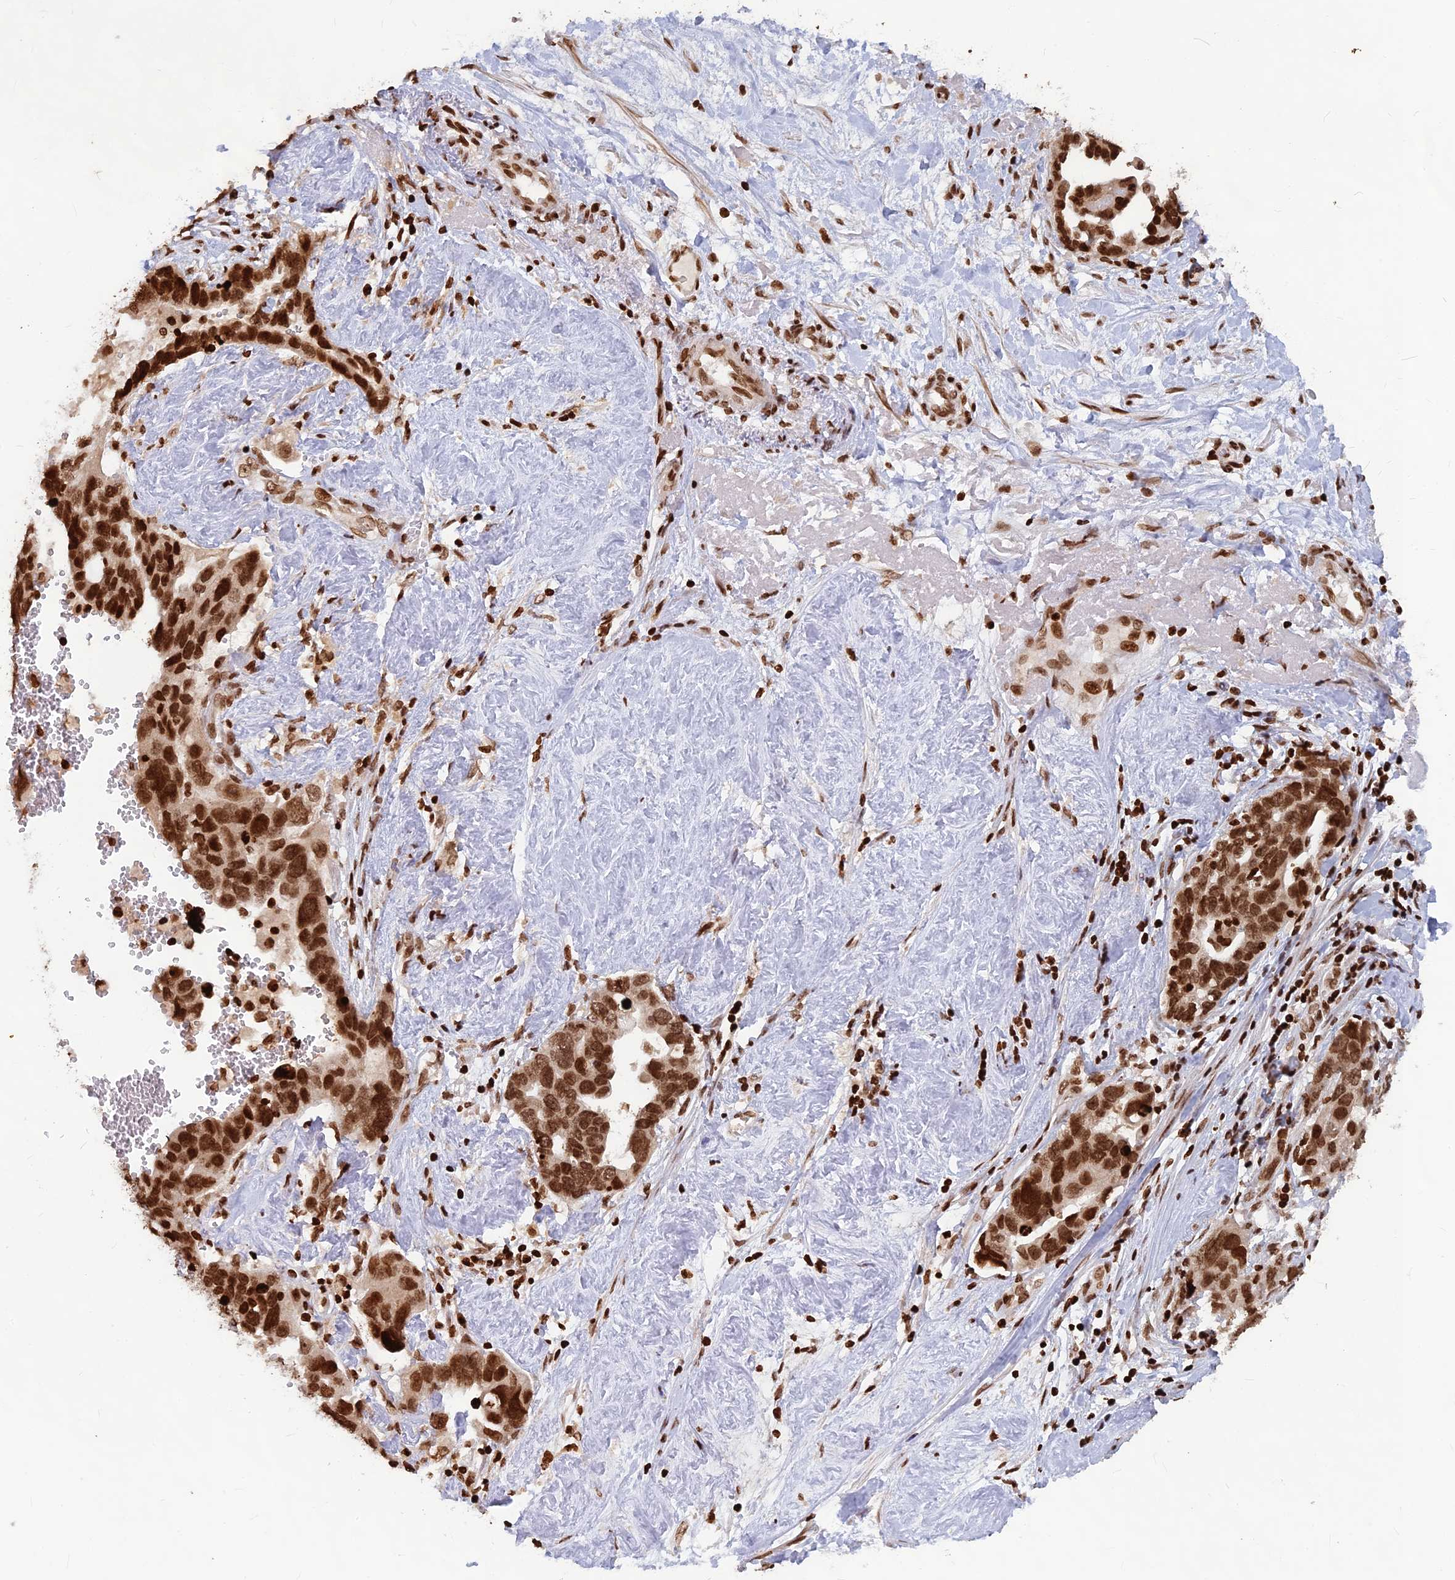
{"staining": {"intensity": "strong", "quantity": ">75%", "location": "nuclear"}, "tissue": "ovarian cancer", "cell_type": "Tumor cells", "image_type": "cancer", "snomed": [{"axis": "morphology", "description": "Cystadenocarcinoma, serous, NOS"}, {"axis": "topography", "description": "Ovary"}], "caption": "Ovarian cancer (serous cystadenocarcinoma) stained with DAB immunohistochemistry demonstrates high levels of strong nuclear positivity in about >75% of tumor cells.", "gene": "TET2", "patient": {"sex": "female", "age": 54}}